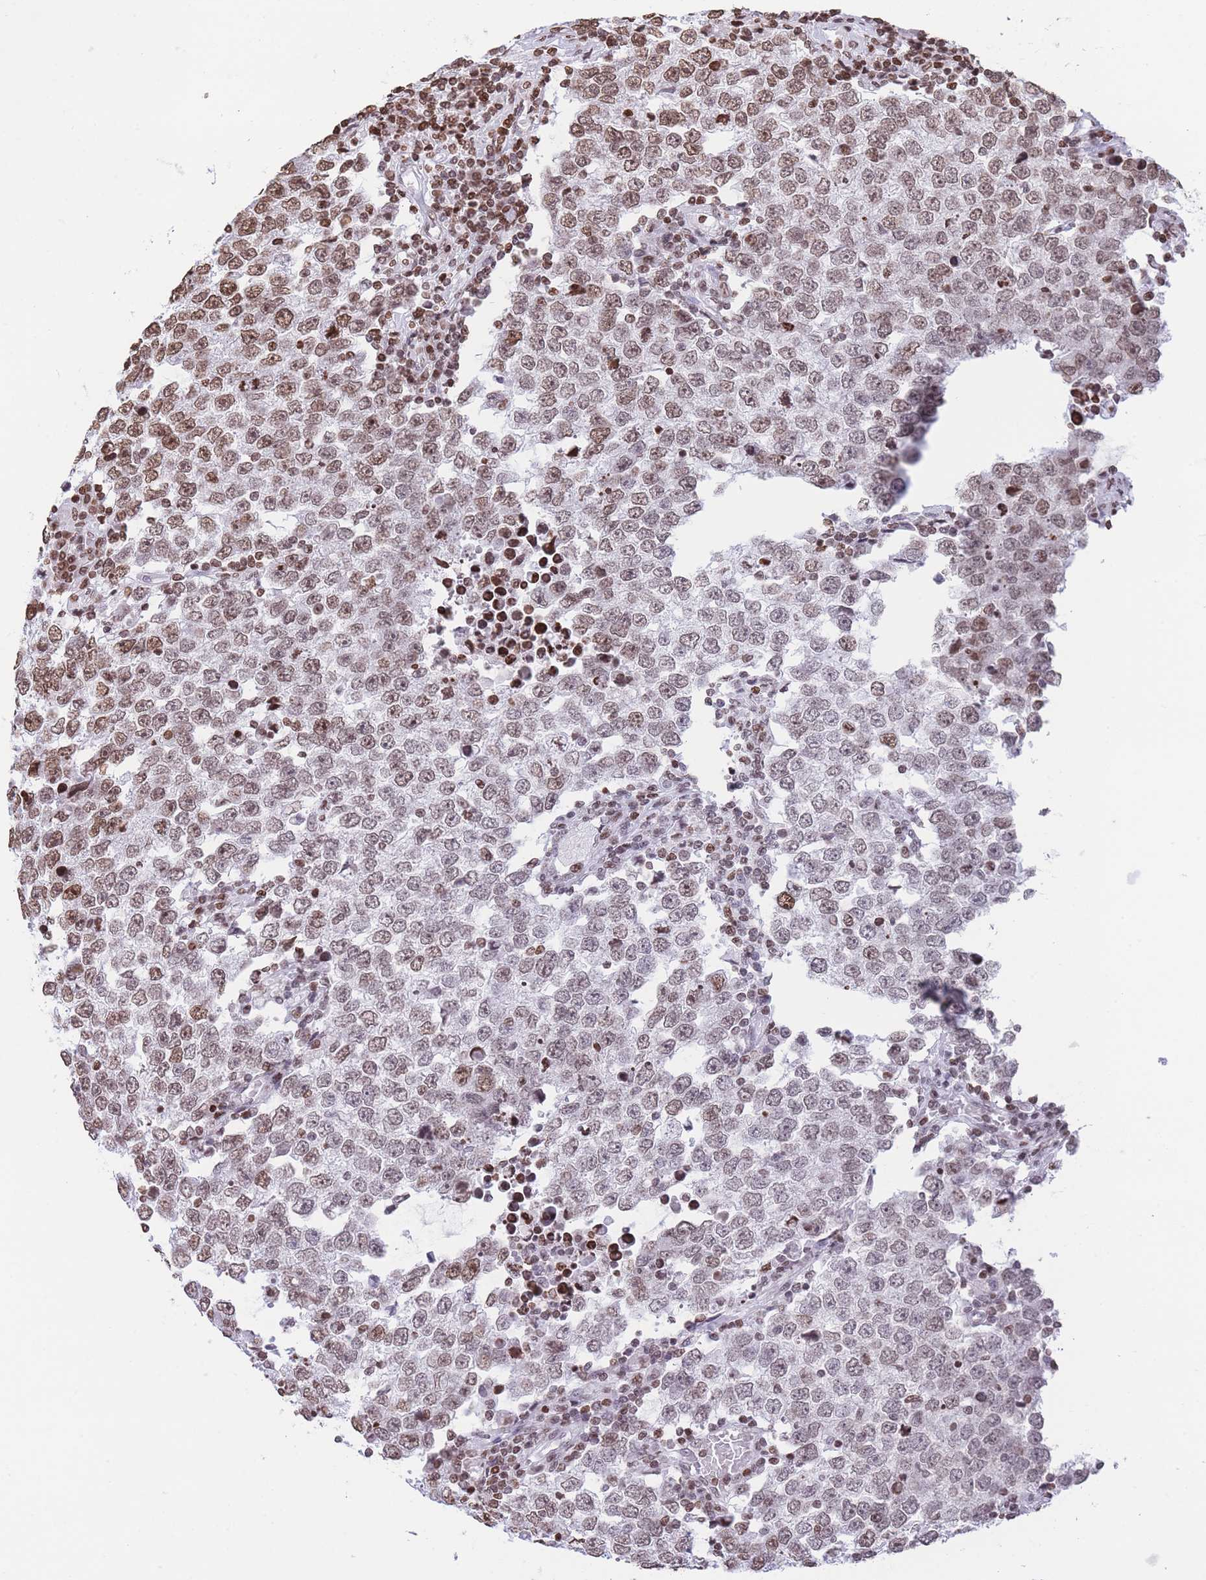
{"staining": {"intensity": "moderate", "quantity": ">75%", "location": "nuclear"}, "tissue": "testis cancer", "cell_type": "Tumor cells", "image_type": "cancer", "snomed": [{"axis": "morphology", "description": "Seminoma, NOS"}, {"axis": "morphology", "description": "Carcinoma, Embryonal, NOS"}, {"axis": "topography", "description": "Testis"}], "caption": "An immunohistochemistry image of neoplastic tissue is shown. Protein staining in brown highlights moderate nuclear positivity in seminoma (testis) within tumor cells. (DAB = brown stain, brightfield microscopy at high magnification).", "gene": "H2BC11", "patient": {"sex": "male", "age": 28}}